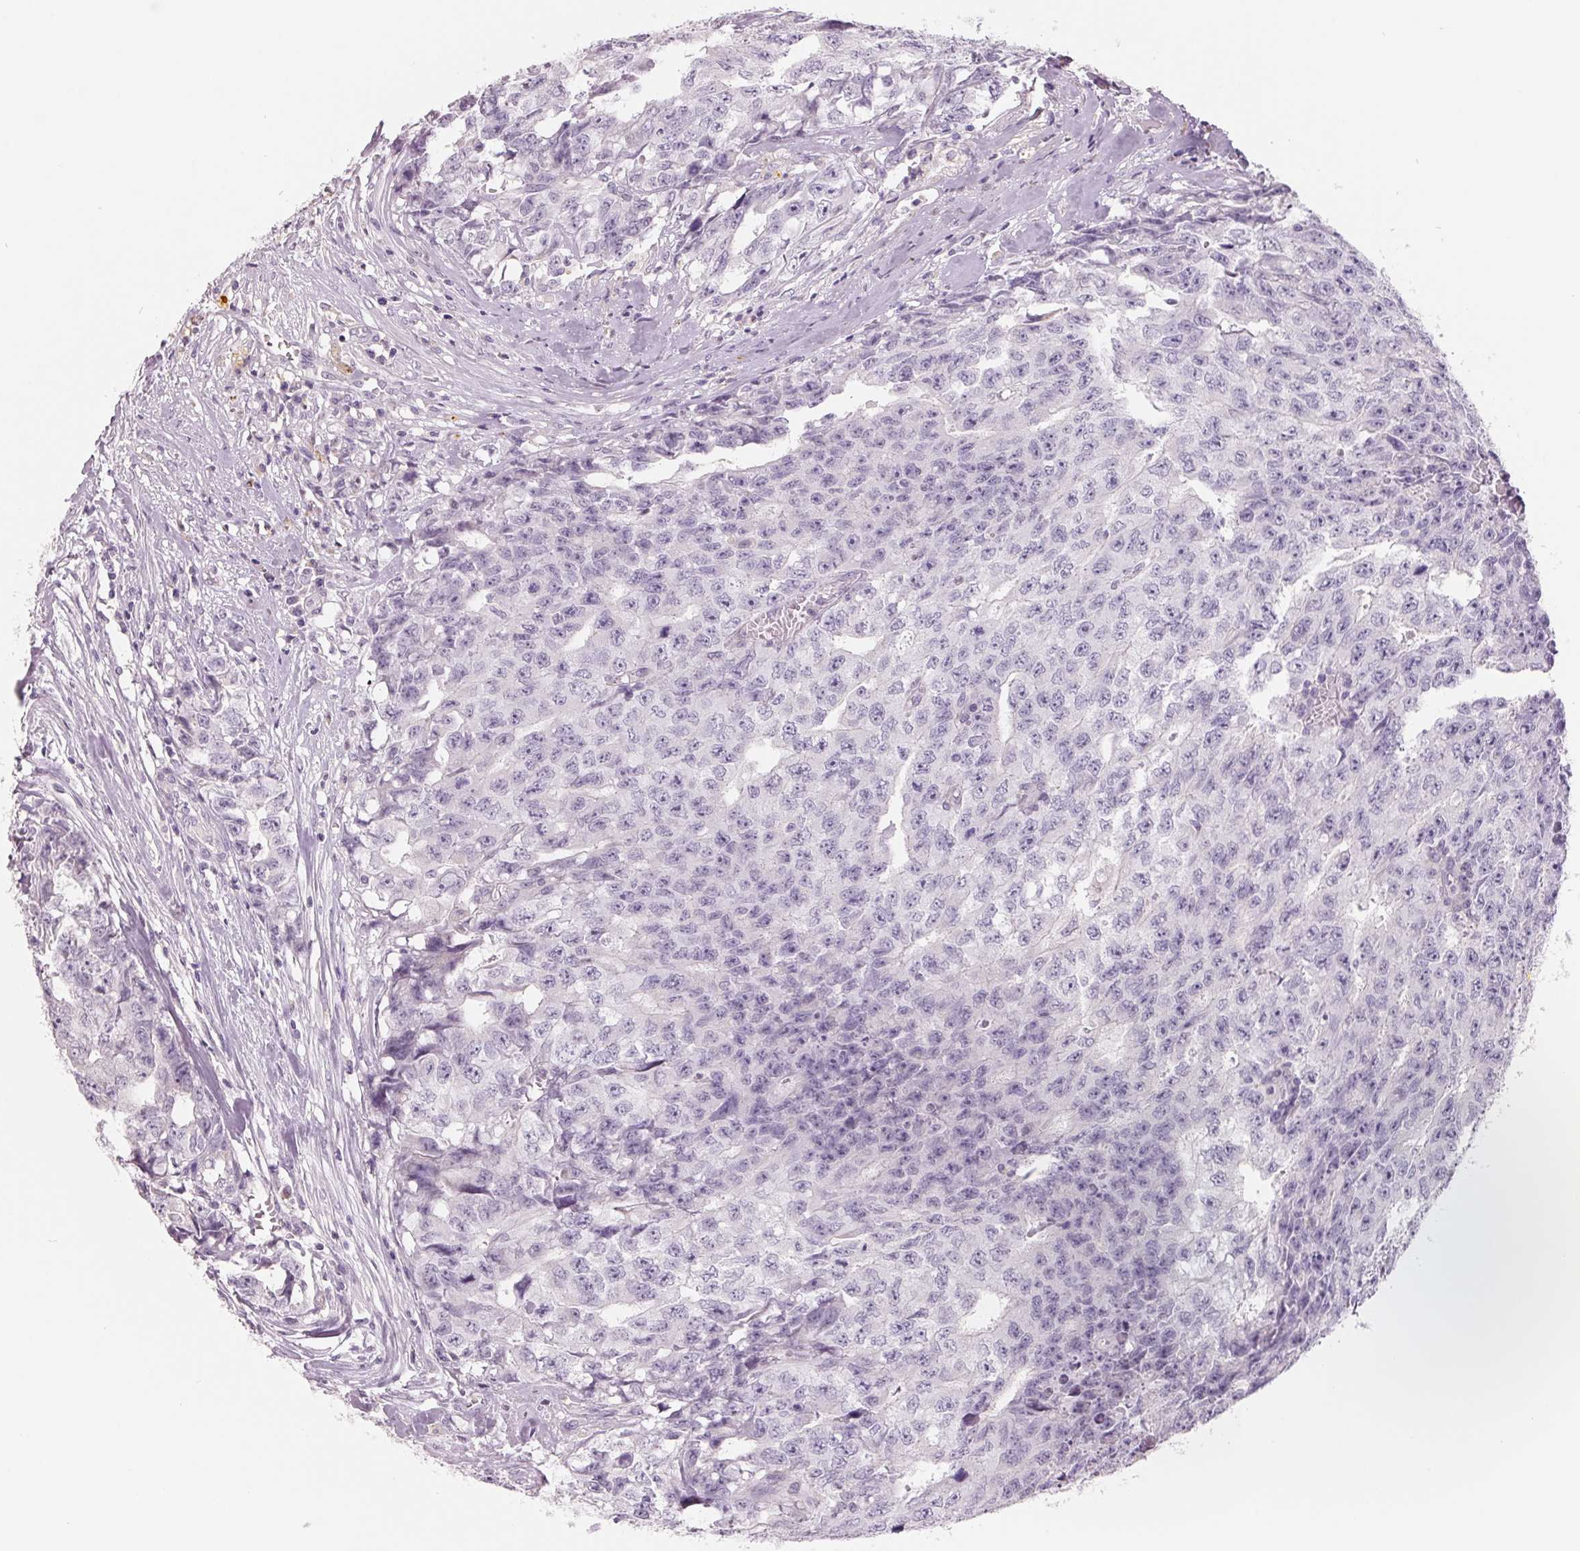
{"staining": {"intensity": "negative", "quantity": "none", "location": "none"}, "tissue": "testis cancer", "cell_type": "Tumor cells", "image_type": "cancer", "snomed": [{"axis": "morphology", "description": "Carcinoma, Embryonal, NOS"}, {"axis": "morphology", "description": "Teratoma, malignant, NOS"}, {"axis": "topography", "description": "Testis"}], "caption": "Immunohistochemical staining of human testis cancer displays no significant staining in tumor cells.", "gene": "FTCD", "patient": {"sex": "male", "age": 24}}